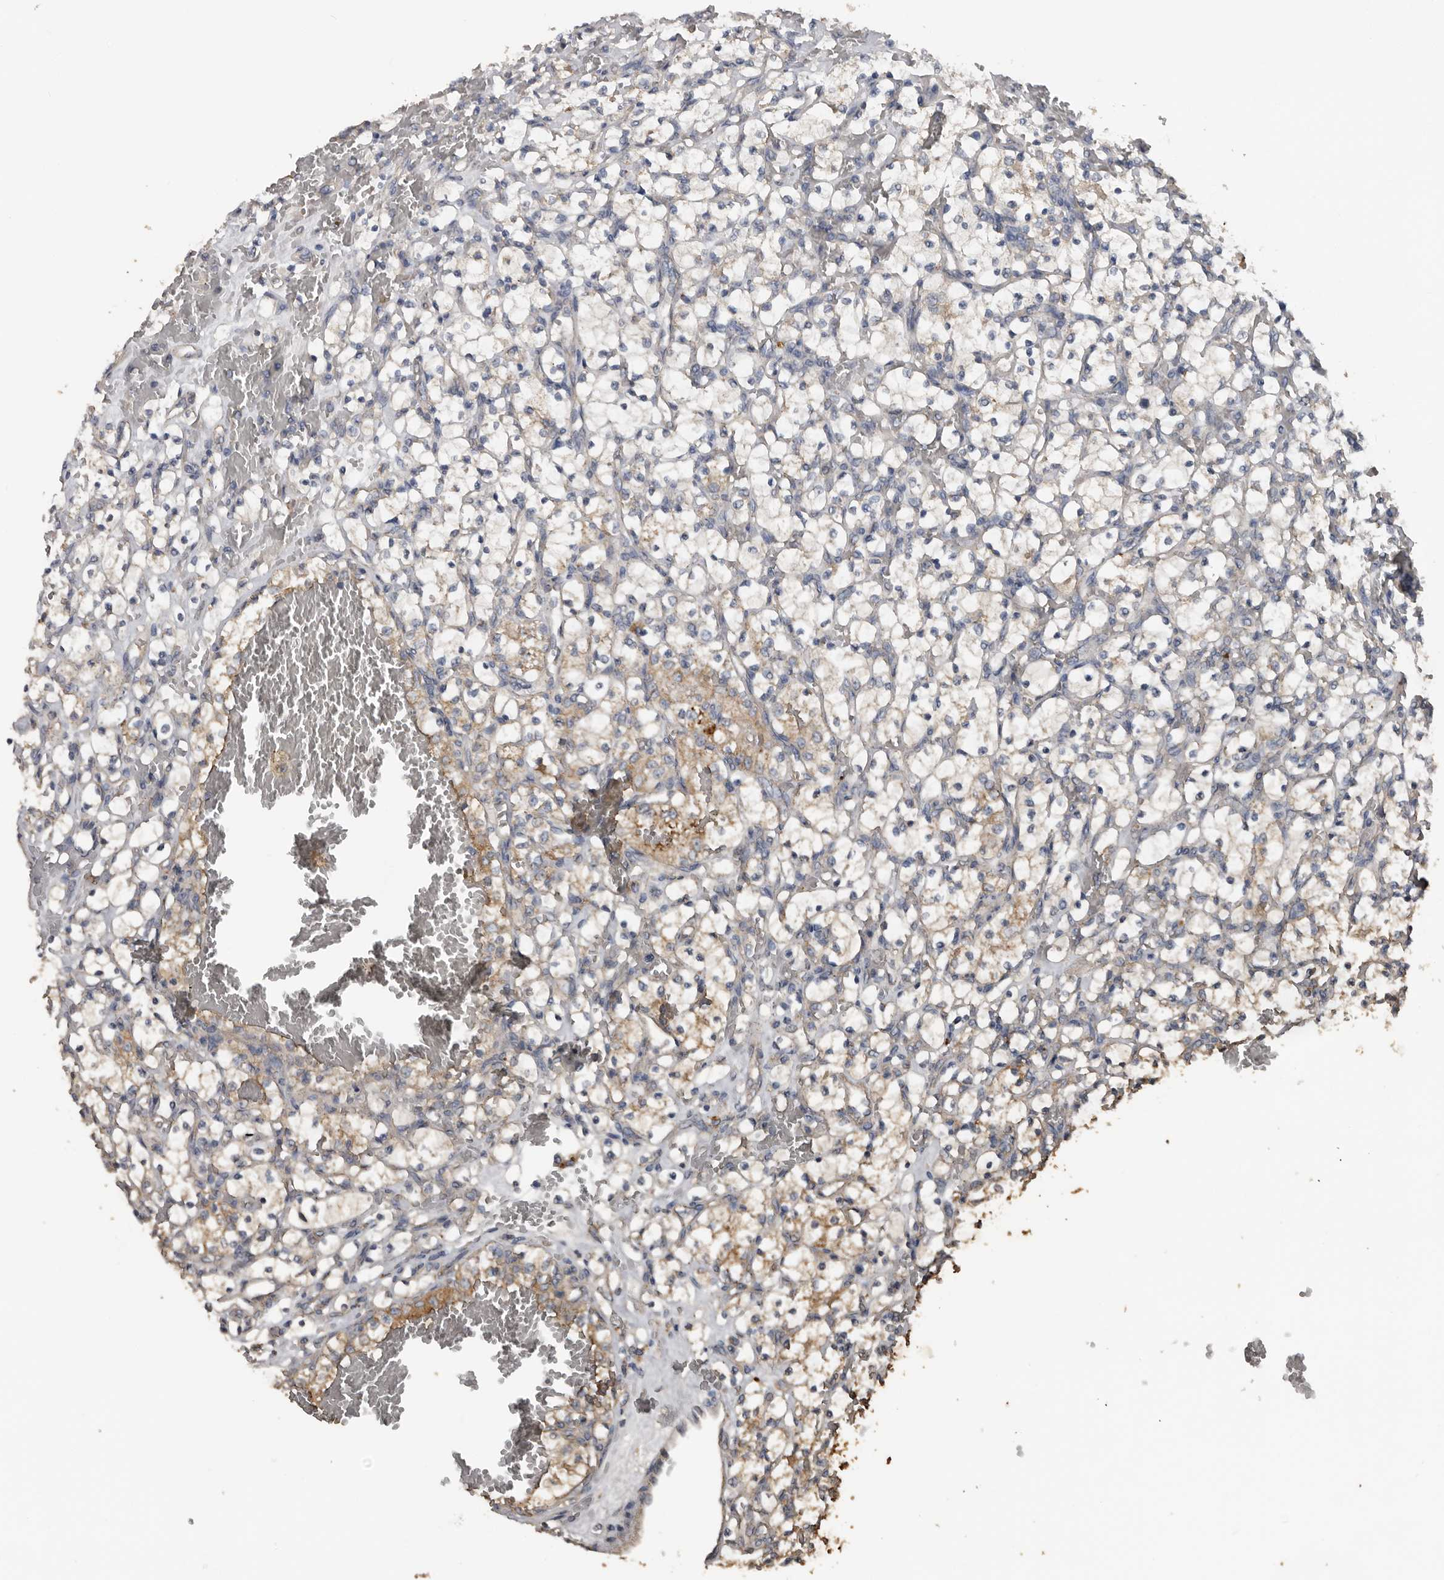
{"staining": {"intensity": "weak", "quantity": "25%-75%", "location": "cytoplasmic/membranous"}, "tissue": "renal cancer", "cell_type": "Tumor cells", "image_type": "cancer", "snomed": [{"axis": "morphology", "description": "Adenocarcinoma, NOS"}, {"axis": "topography", "description": "Kidney"}], "caption": "High-magnification brightfield microscopy of renal cancer stained with DAB (3,3'-diaminobenzidine) (brown) and counterstained with hematoxylin (blue). tumor cells exhibit weak cytoplasmic/membranous expression is appreciated in about25%-75% of cells.", "gene": "HYAL4", "patient": {"sex": "female", "age": 69}}